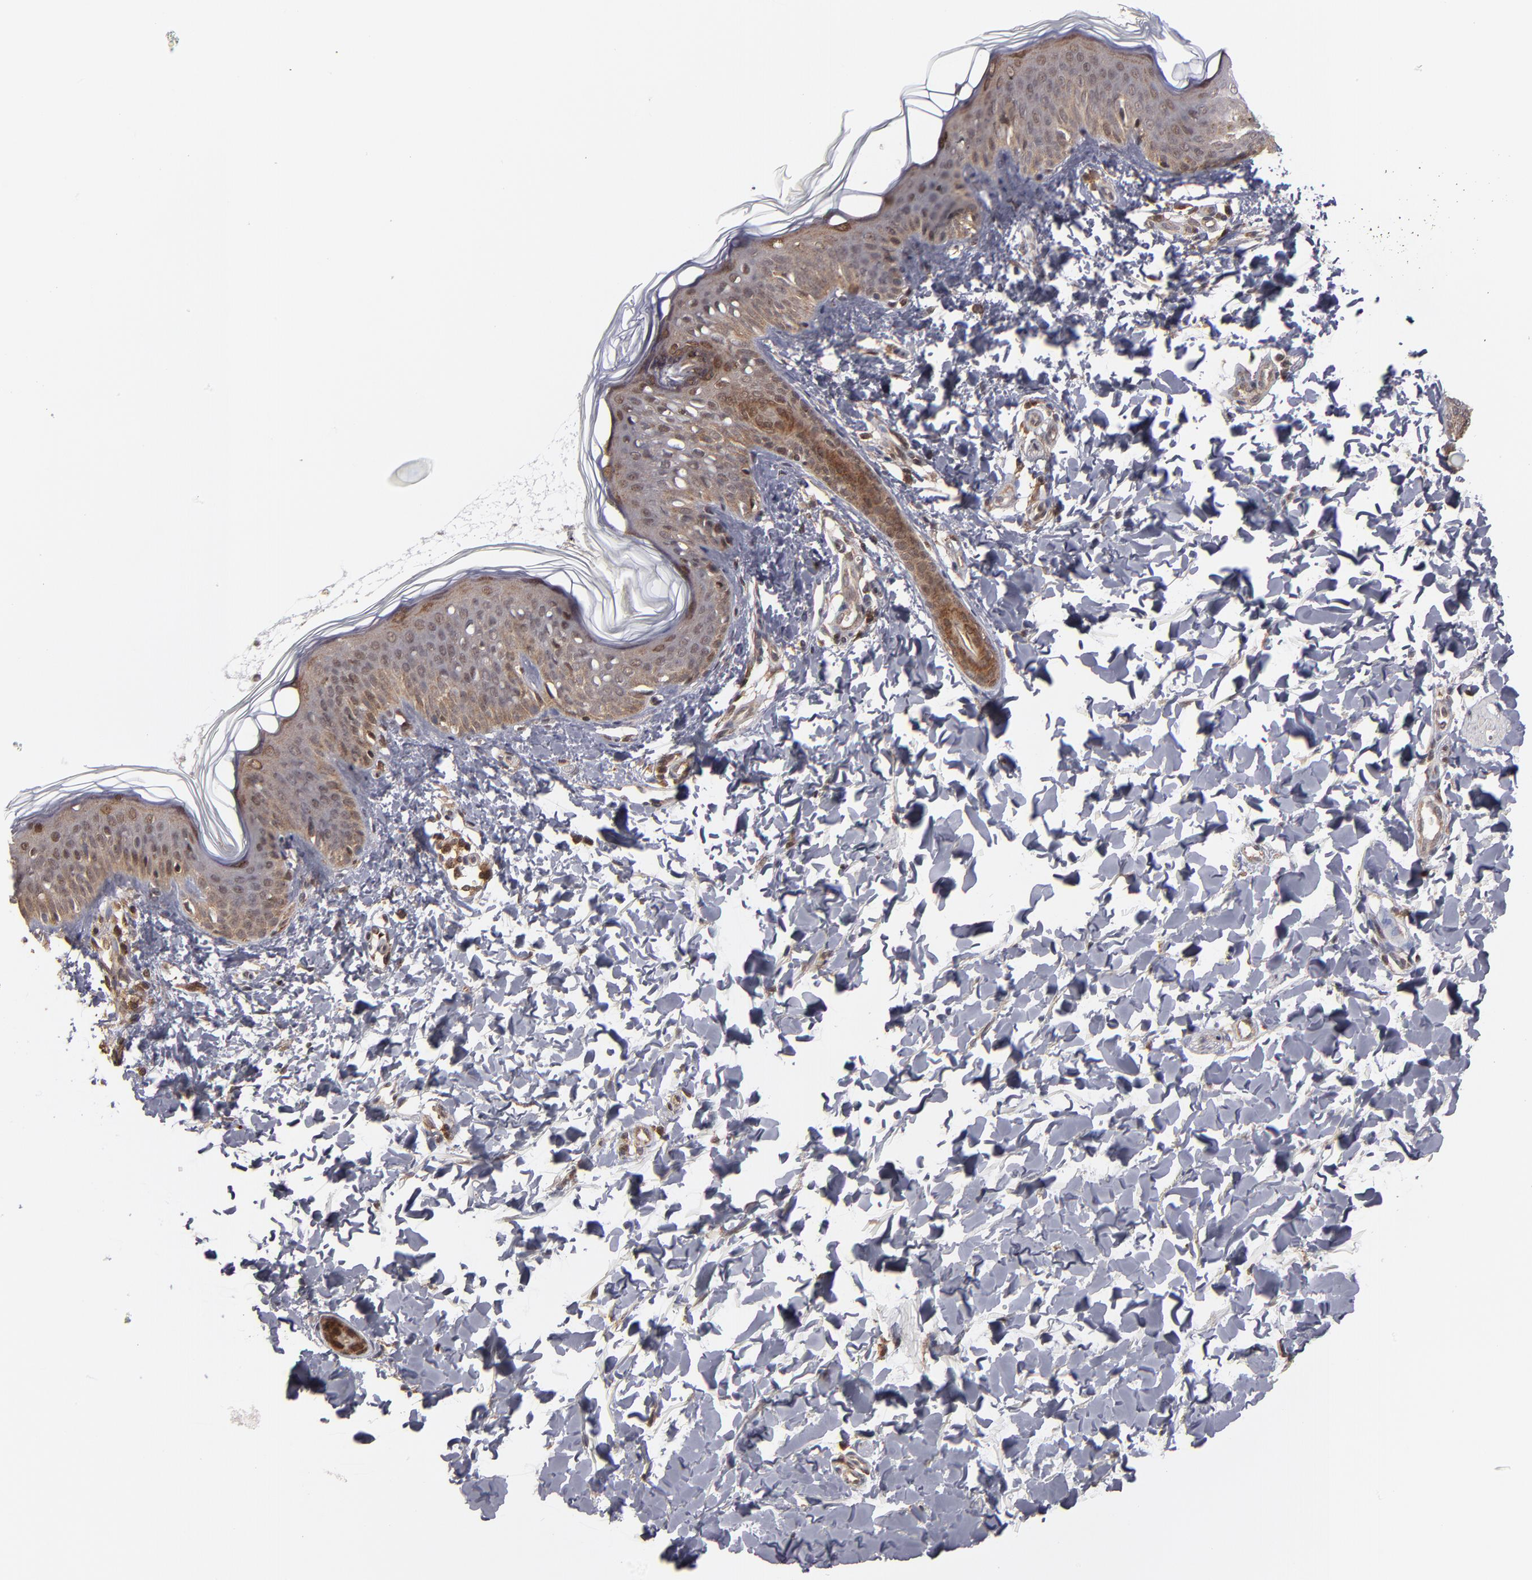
{"staining": {"intensity": "moderate", "quantity": ">75%", "location": "cytoplasmic/membranous,nuclear"}, "tissue": "skin", "cell_type": "Fibroblasts", "image_type": "normal", "snomed": [{"axis": "morphology", "description": "Normal tissue, NOS"}, {"axis": "topography", "description": "Skin"}], "caption": "An immunohistochemistry histopathology image of unremarkable tissue is shown. Protein staining in brown shows moderate cytoplasmic/membranous,nuclear positivity in skin within fibroblasts. Nuclei are stained in blue.", "gene": "RGS6", "patient": {"sex": "female", "age": 4}}